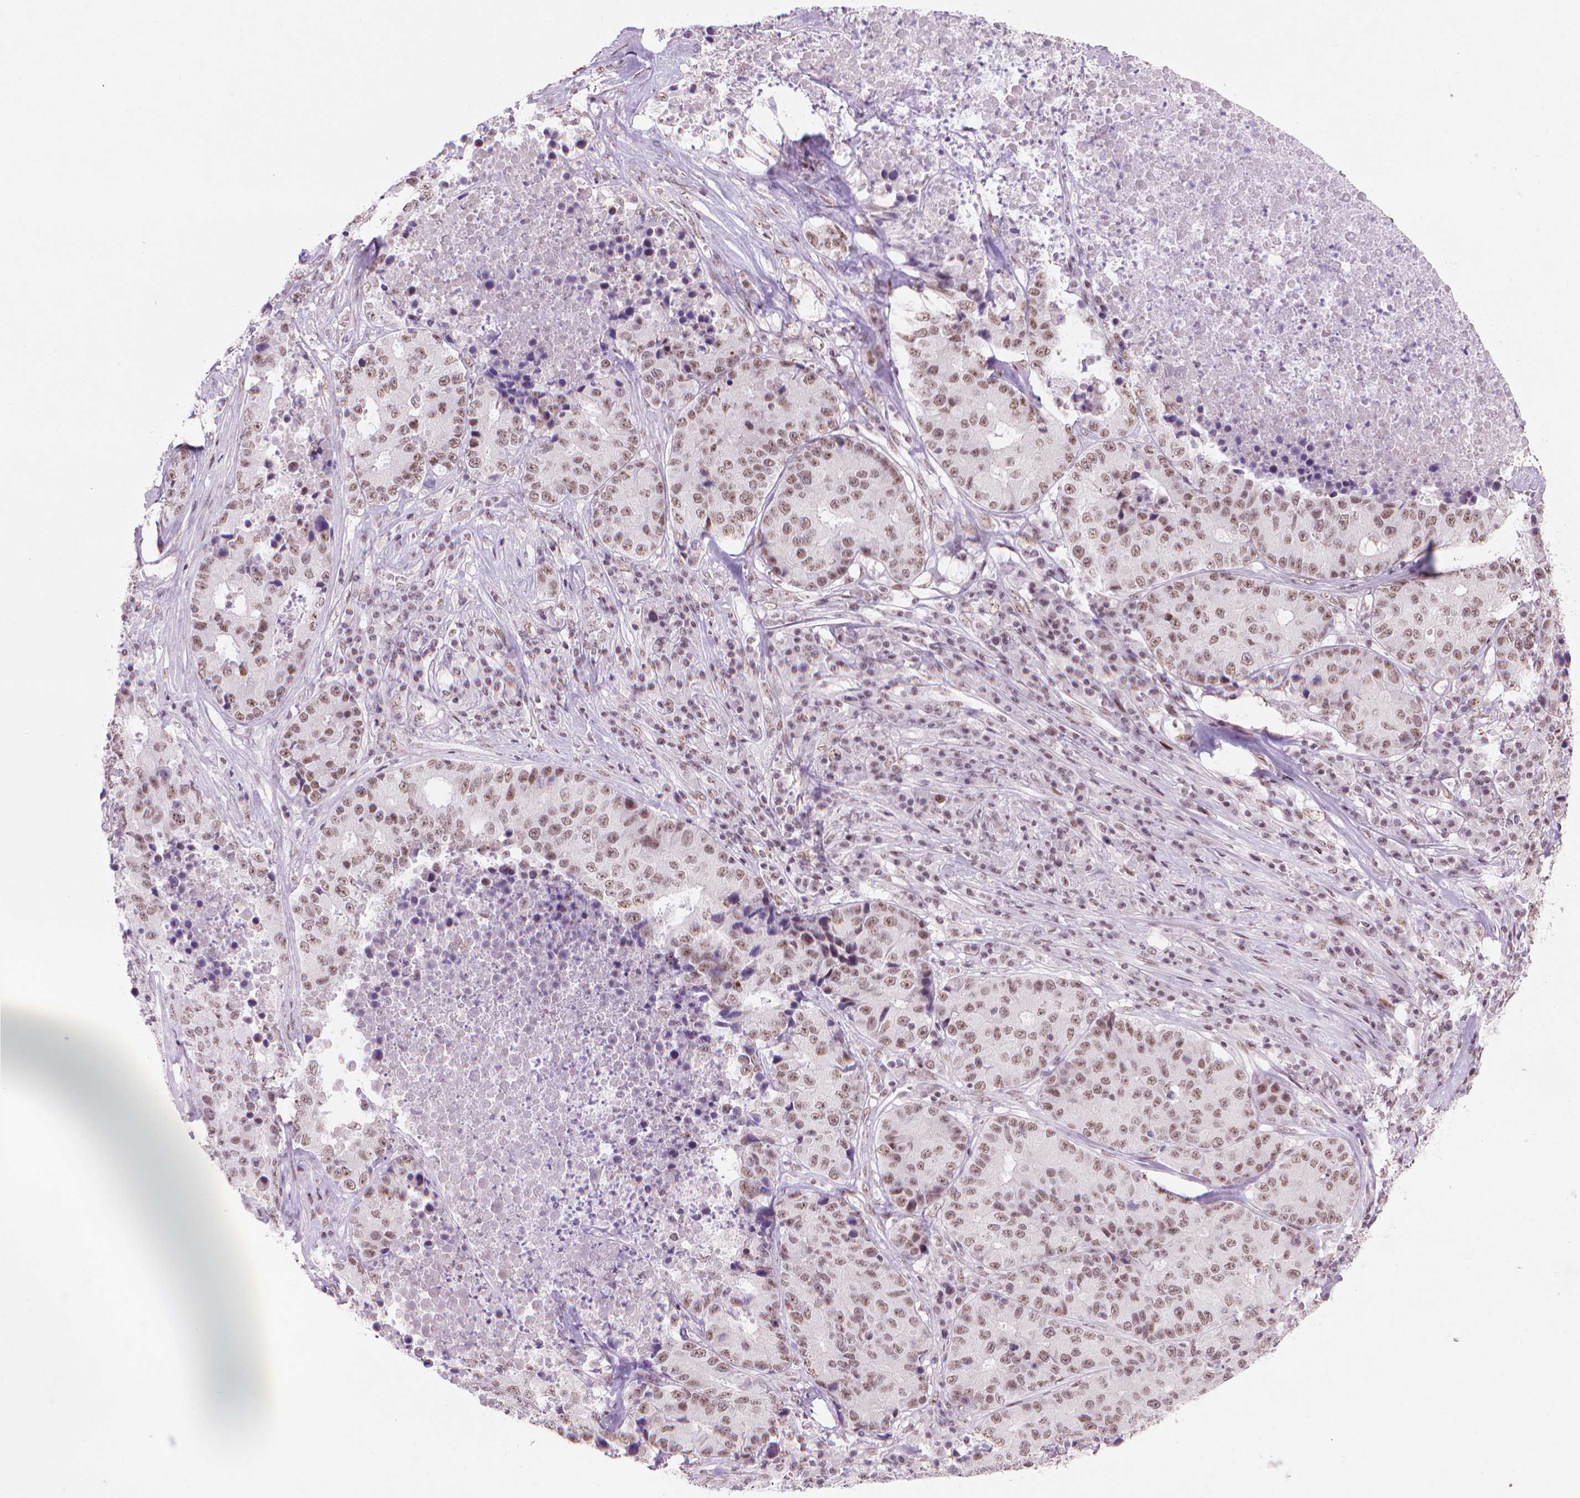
{"staining": {"intensity": "moderate", "quantity": ">75%", "location": "nuclear"}, "tissue": "stomach cancer", "cell_type": "Tumor cells", "image_type": "cancer", "snomed": [{"axis": "morphology", "description": "Adenocarcinoma, NOS"}, {"axis": "topography", "description": "Stomach"}], "caption": "Immunohistochemical staining of human stomach cancer shows medium levels of moderate nuclear protein staining in approximately >75% of tumor cells.", "gene": "HES7", "patient": {"sex": "male", "age": 71}}